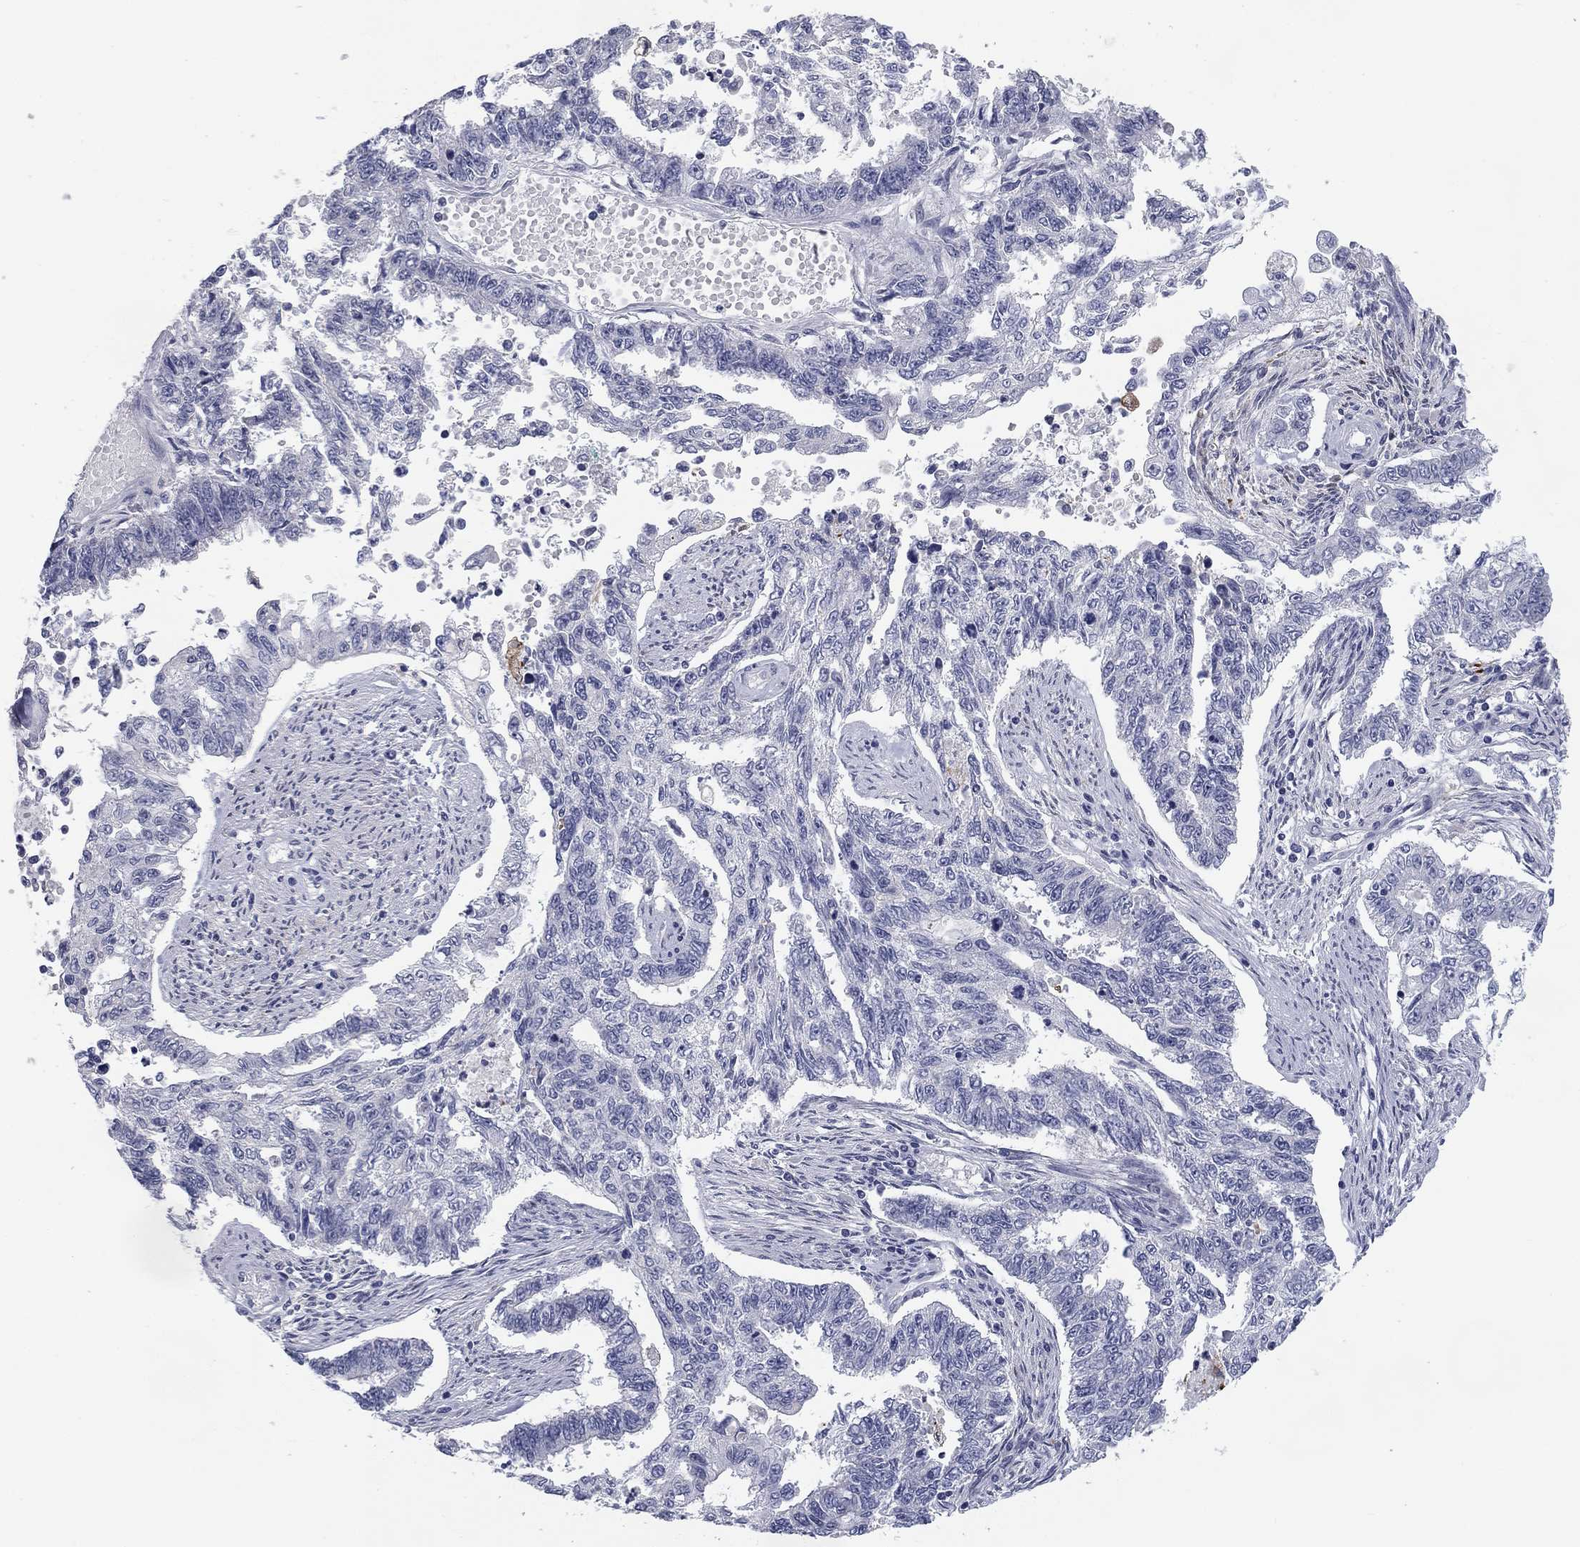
{"staining": {"intensity": "negative", "quantity": "none", "location": "none"}, "tissue": "endometrial cancer", "cell_type": "Tumor cells", "image_type": "cancer", "snomed": [{"axis": "morphology", "description": "Adenocarcinoma, NOS"}, {"axis": "topography", "description": "Uterus"}], "caption": "Image shows no significant protein positivity in tumor cells of endometrial cancer.", "gene": "CALB1", "patient": {"sex": "female", "age": 59}}